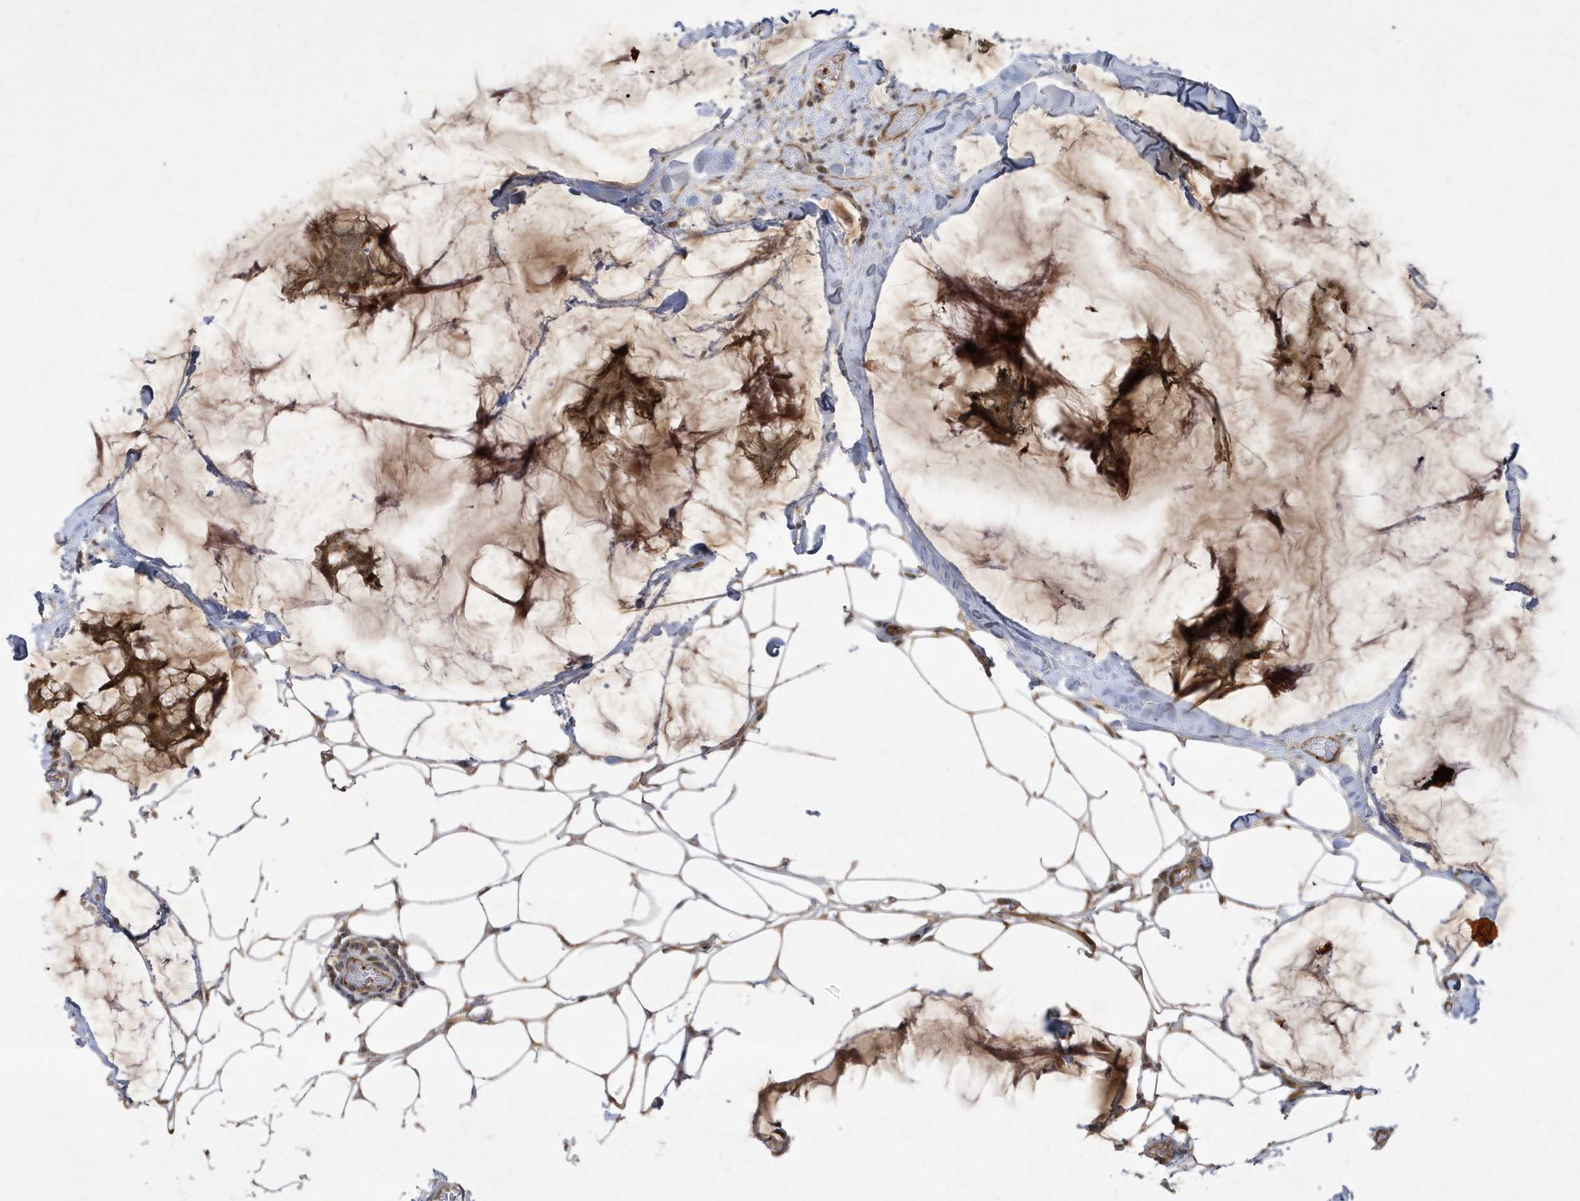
{"staining": {"intensity": "strong", "quantity": ">75%", "location": "cytoplasmic/membranous,nuclear"}, "tissue": "breast cancer", "cell_type": "Tumor cells", "image_type": "cancer", "snomed": [{"axis": "morphology", "description": "Duct carcinoma"}, {"axis": "topography", "description": "Breast"}], "caption": "Immunohistochemical staining of breast cancer (infiltrating ductal carcinoma) exhibits high levels of strong cytoplasmic/membranous and nuclear protein staining in approximately >75% of tumor cells.", "gene": "NAF1", "patient": {"sex": "female", "age": 93}}